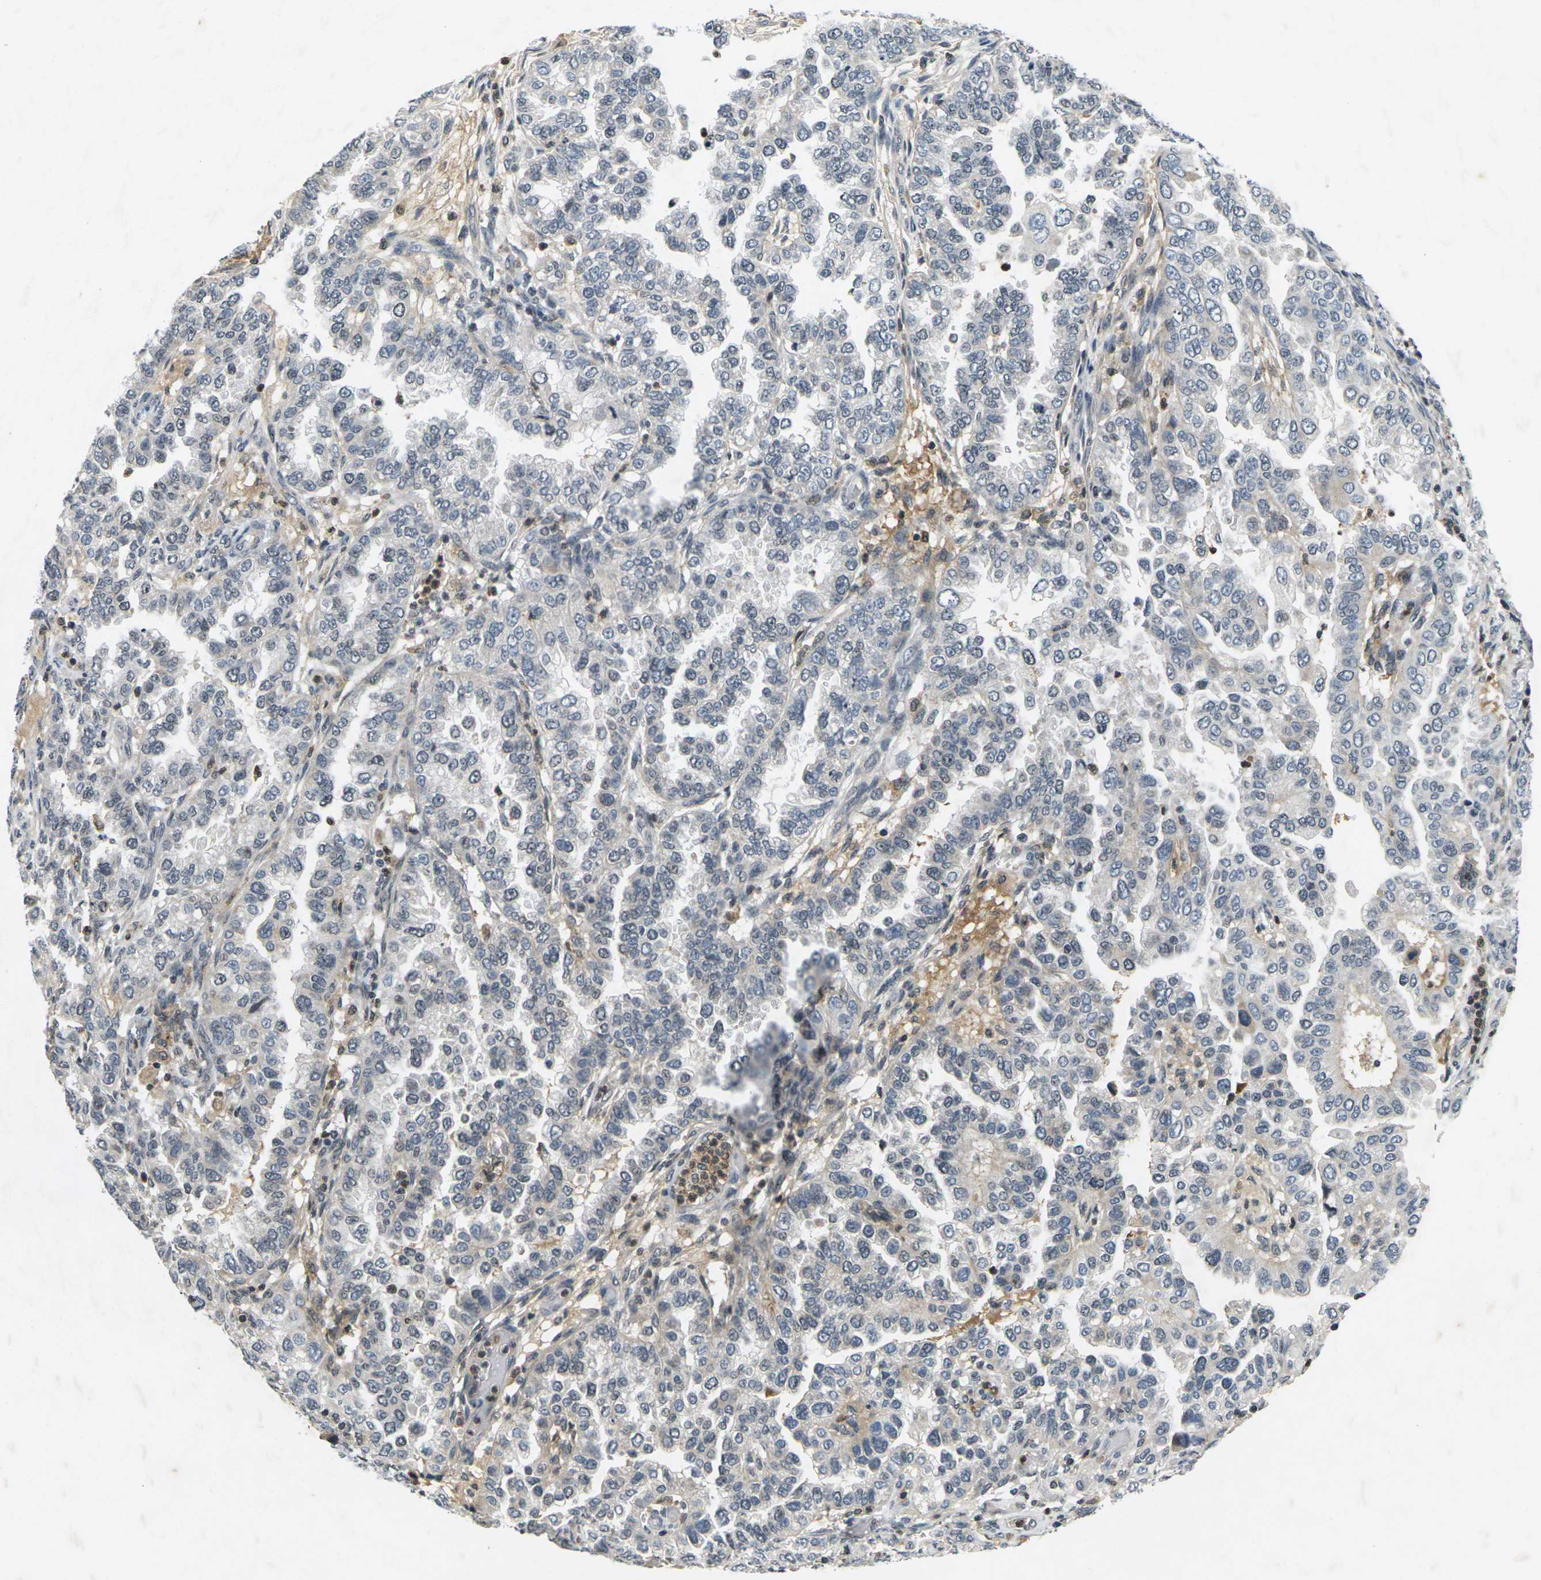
{"staining": {"intensity": "negative", "quantity": "none", "location": "none"}, "tissue": "endometrial cancer", "cell_type": "Tumor cells", "image_type": "cancer", "snomed": [{"axis": "morphology", "description": "Adenocarcinoma, NOS"}, {"axis": "topography", "description": "Endometrium"}], "caption": "IHC photomicrograph of neoplastic tissue: adenocarcinoma (endometrial) stained with DAB (3,3'-diaminobenzidine) displays no significant protein positivity in tumor cells.", "gene": "C1QC", "patient": {"sex": "female", "age": 85}}